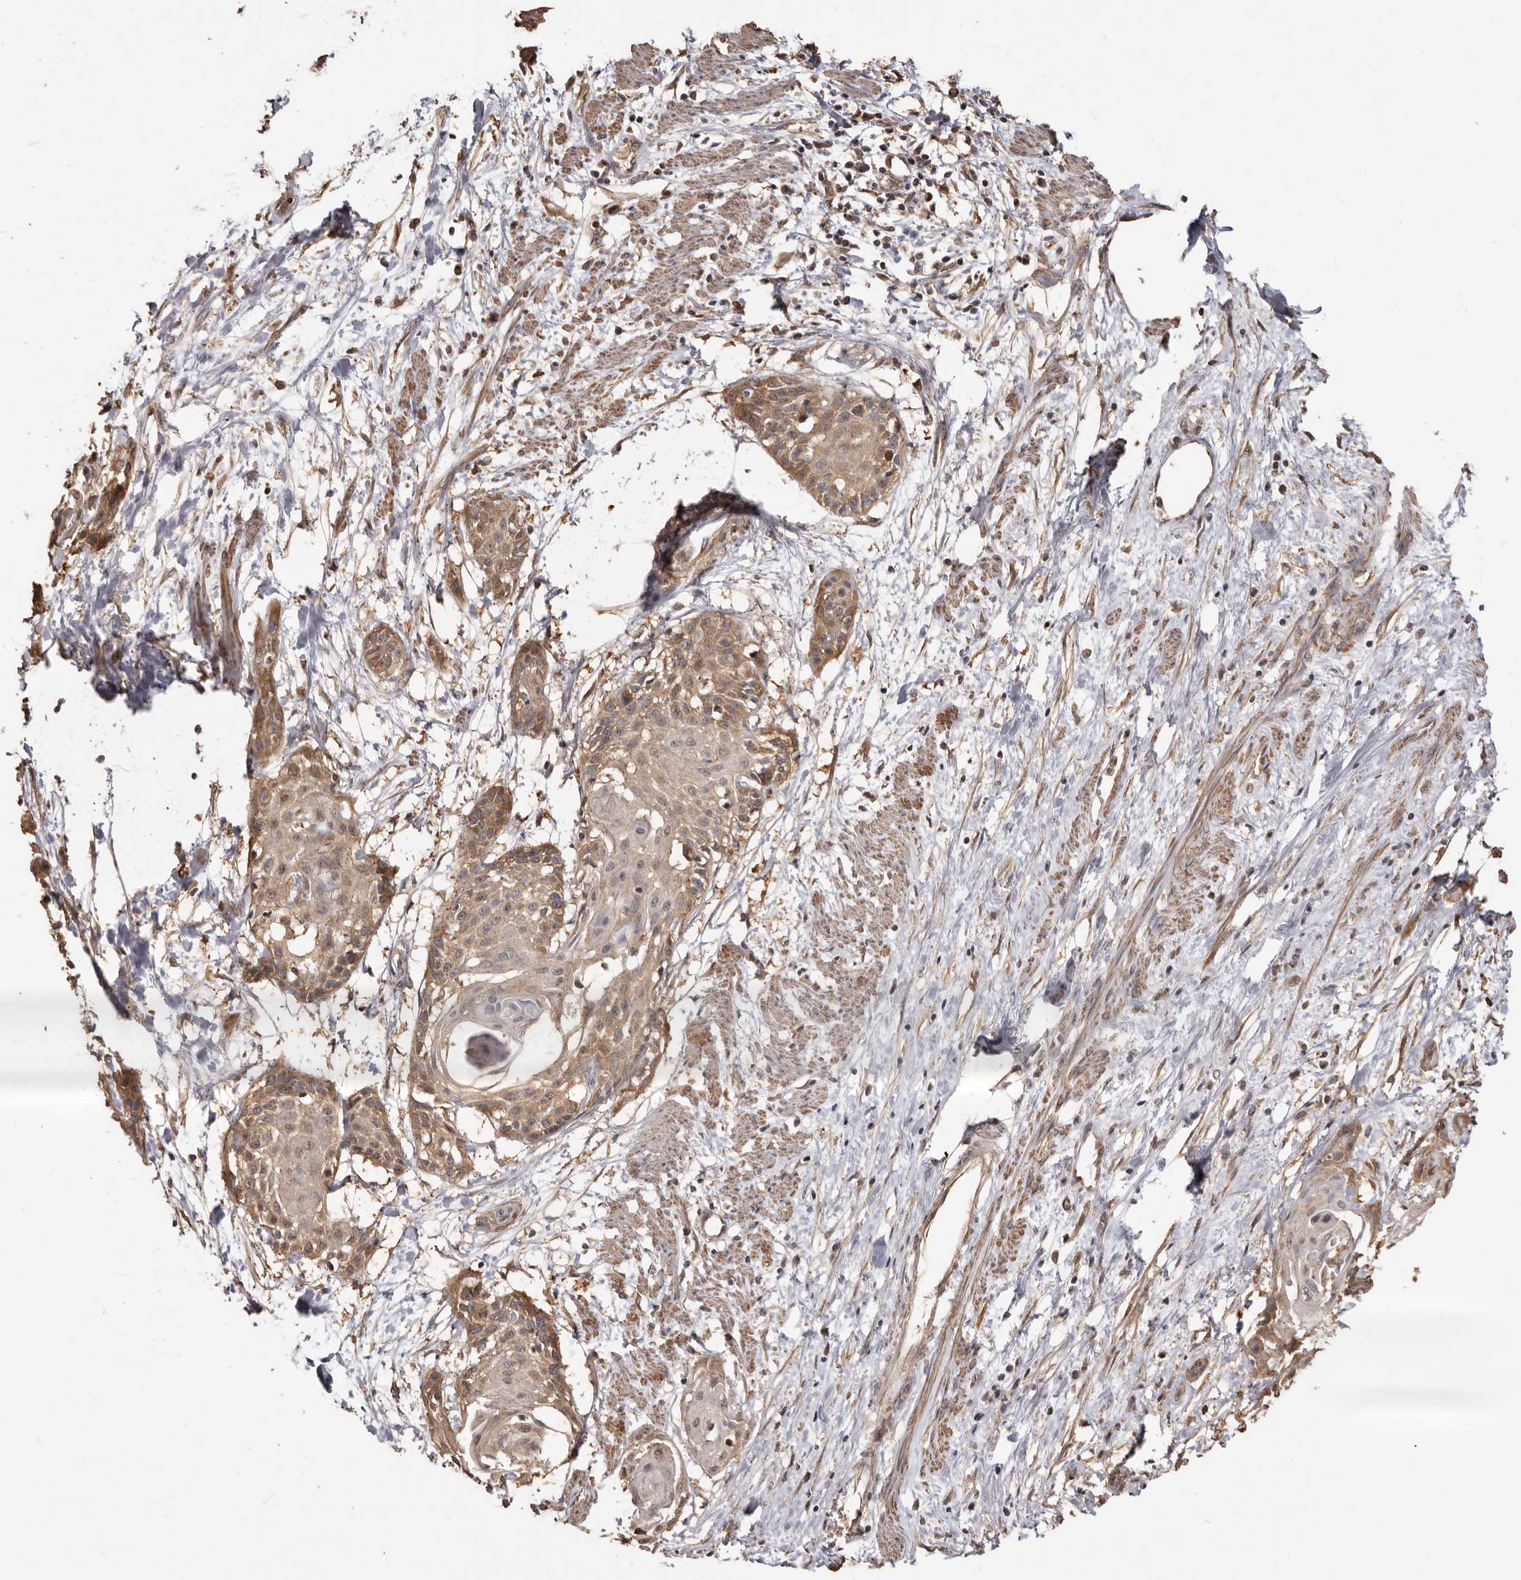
{"staining": {"intensity": "moderate", "quantity": ">75%", "location": "cytoplasmic/membranous"}, "tissue": "cervical cancer", "cell_type": "Tumor cells", "image_type": "cancer", "snomed": [{"axis": "morphology", "description": "Squamous cell carcinoma, NOS"}, {"axis": "topography", "description": "Cervix"}], "caption": "Protein analysis of squamous cell carcinoma (cervical) tissue displays moderate cytoplasmic/membranous staining in approximately >75% of tumor cells. (Brightfield microscopy of DAB IHC at high magnification).", "gene": "COQ8B", "patient": {"sex": "female", "age": 57}}